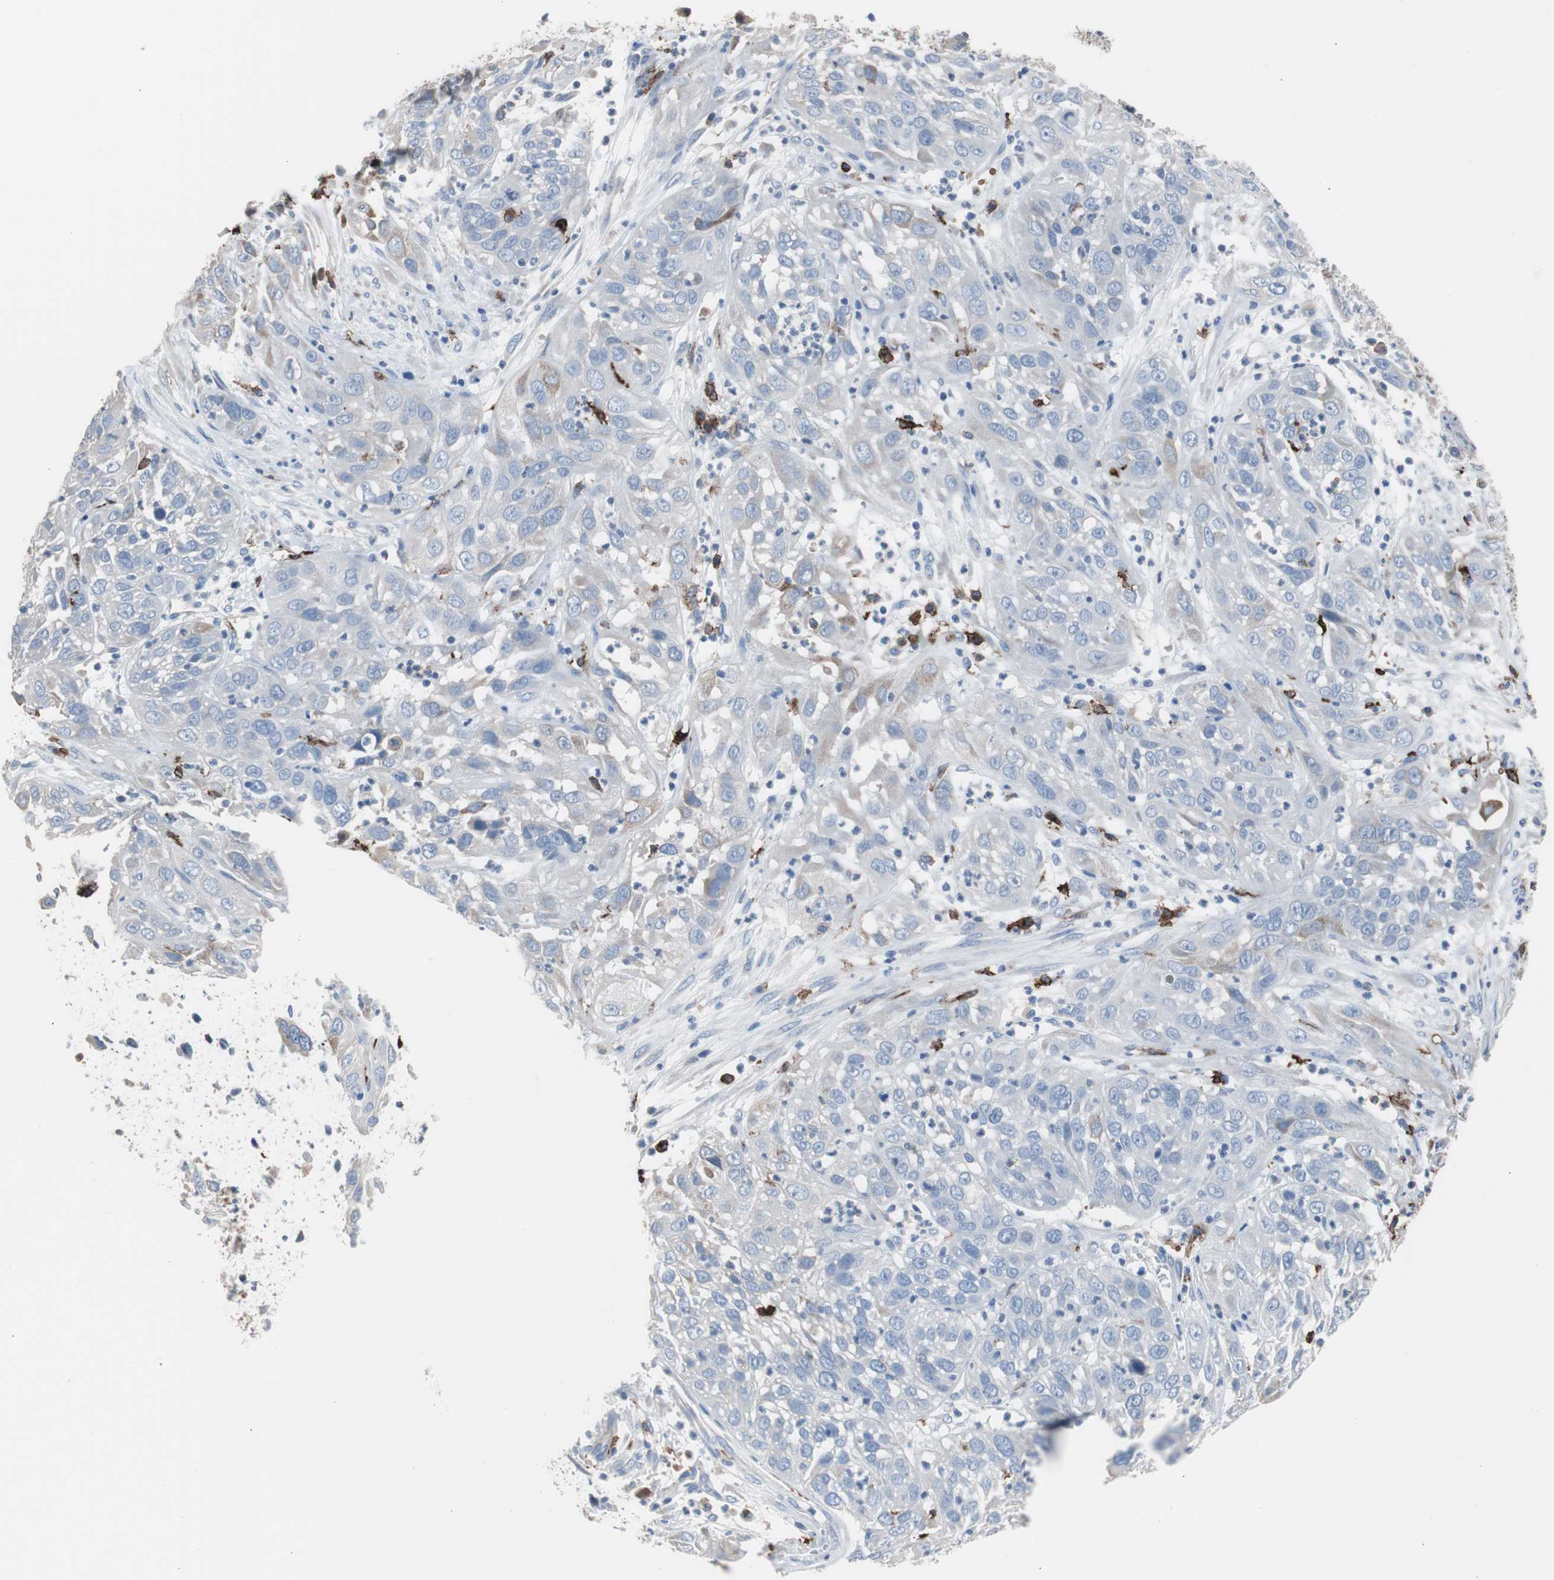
{"staining": {"intensity": "negative", "quantity": "none", "location": "none"}, "tissue": "cervical cancer", "cell_type": "Tumor cells", "image_type": "cancer", "snomed": [{"axis": "morphology", "description": "Squamous cell carcinoma, NOS"}, {"axis": "topography", "description": "Cervix"}], "caption": "Tumor cells show no significant positivity in cervical squamous cell carcinoma.", "gene": "FCGR2B", "patient": {"sex": "female", "age": 32}}